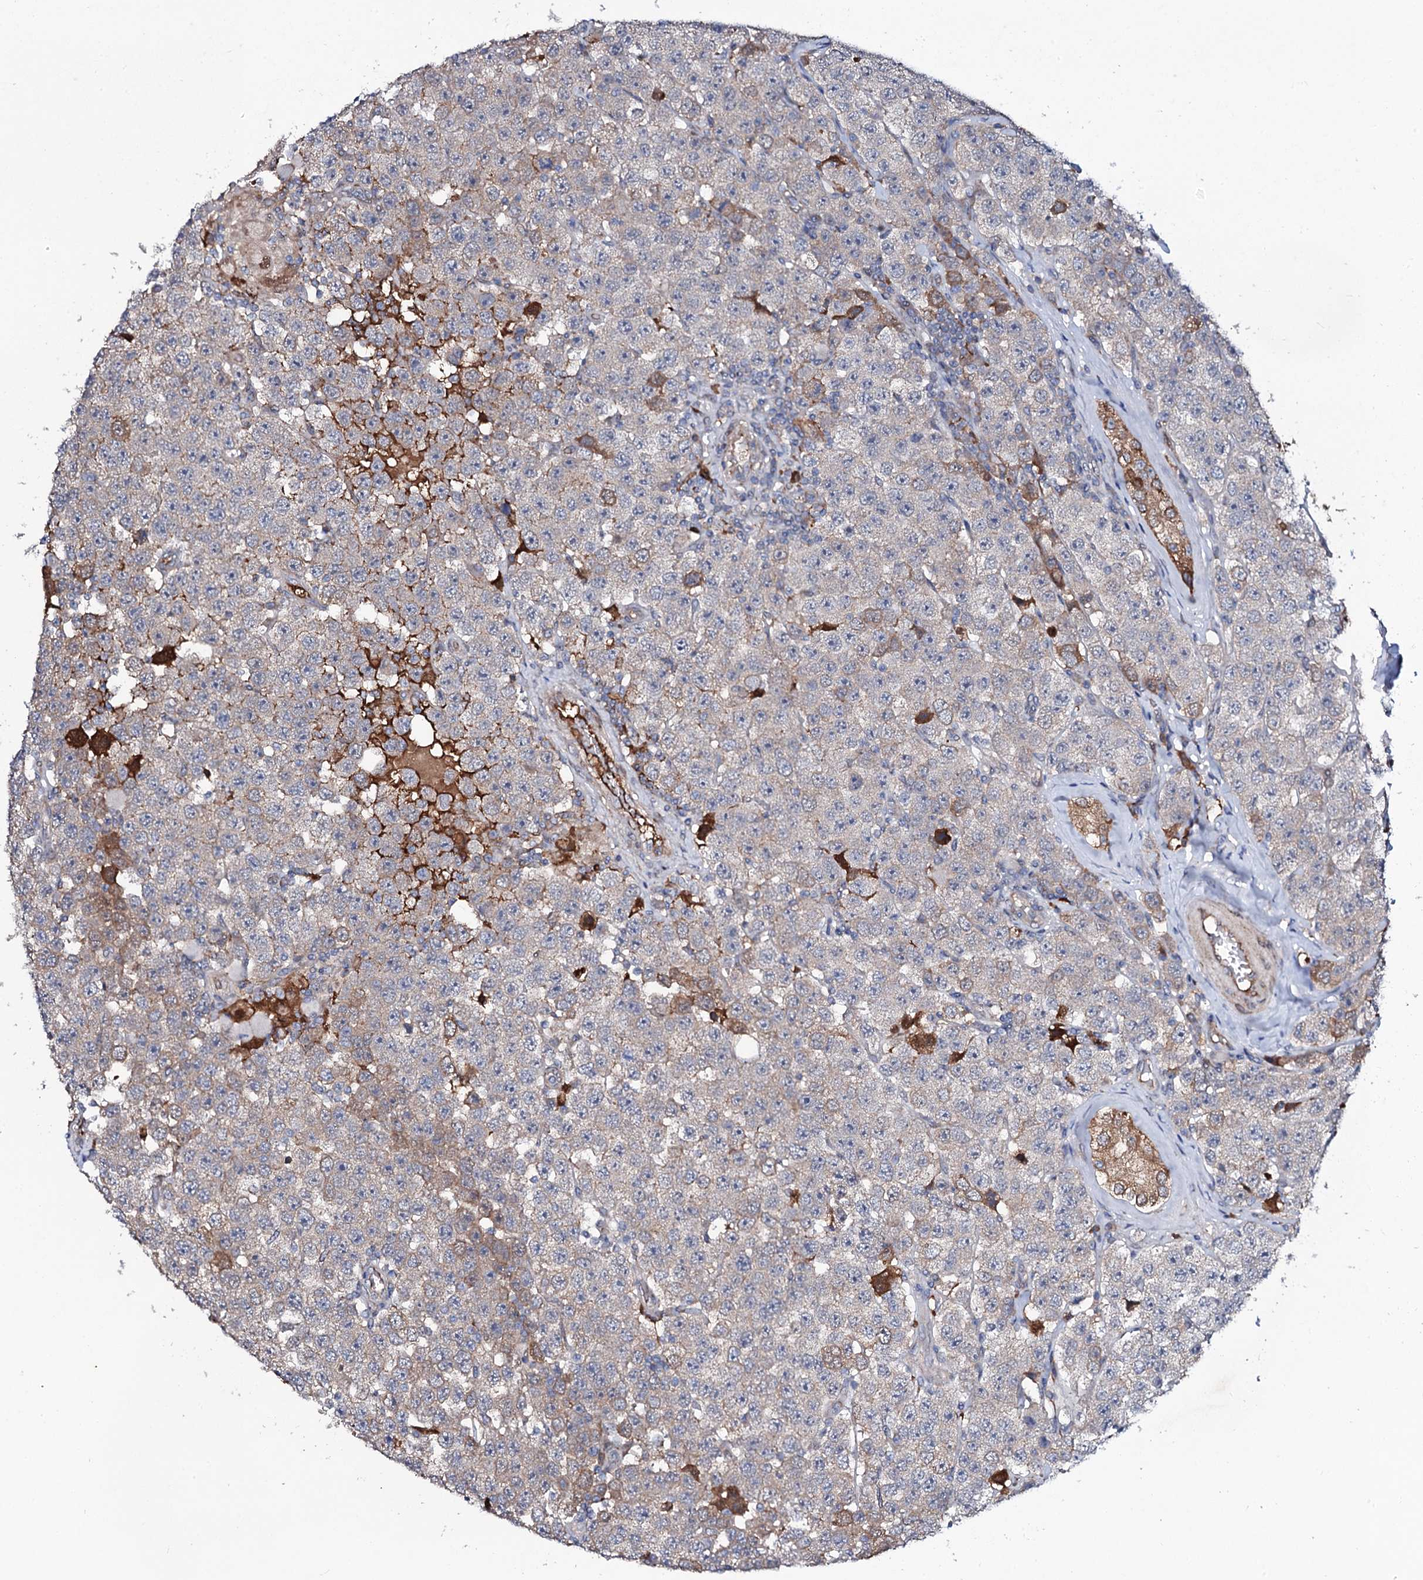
{"staining": {"intensity": "weak", "quantity": "<25%", "location": "cytoplasmic/membranous"}, "tissue": "testis cancer", "cell_type": "Tumor cells", "image_type": "cancer", "snomed": [{"axis": "morphology", "description": "Seminoma, NOS"}, {"axis": "topography", "description": "Testis"}], "caption": "A high-resolution micrograph shows immunohistochemistry (IHC) staining of testis cancer (seminoma), which reveals no significant positivity in tumor cells.", "gene": "PPP1R3D", "patient": {"sex": "male", "age": 28}}